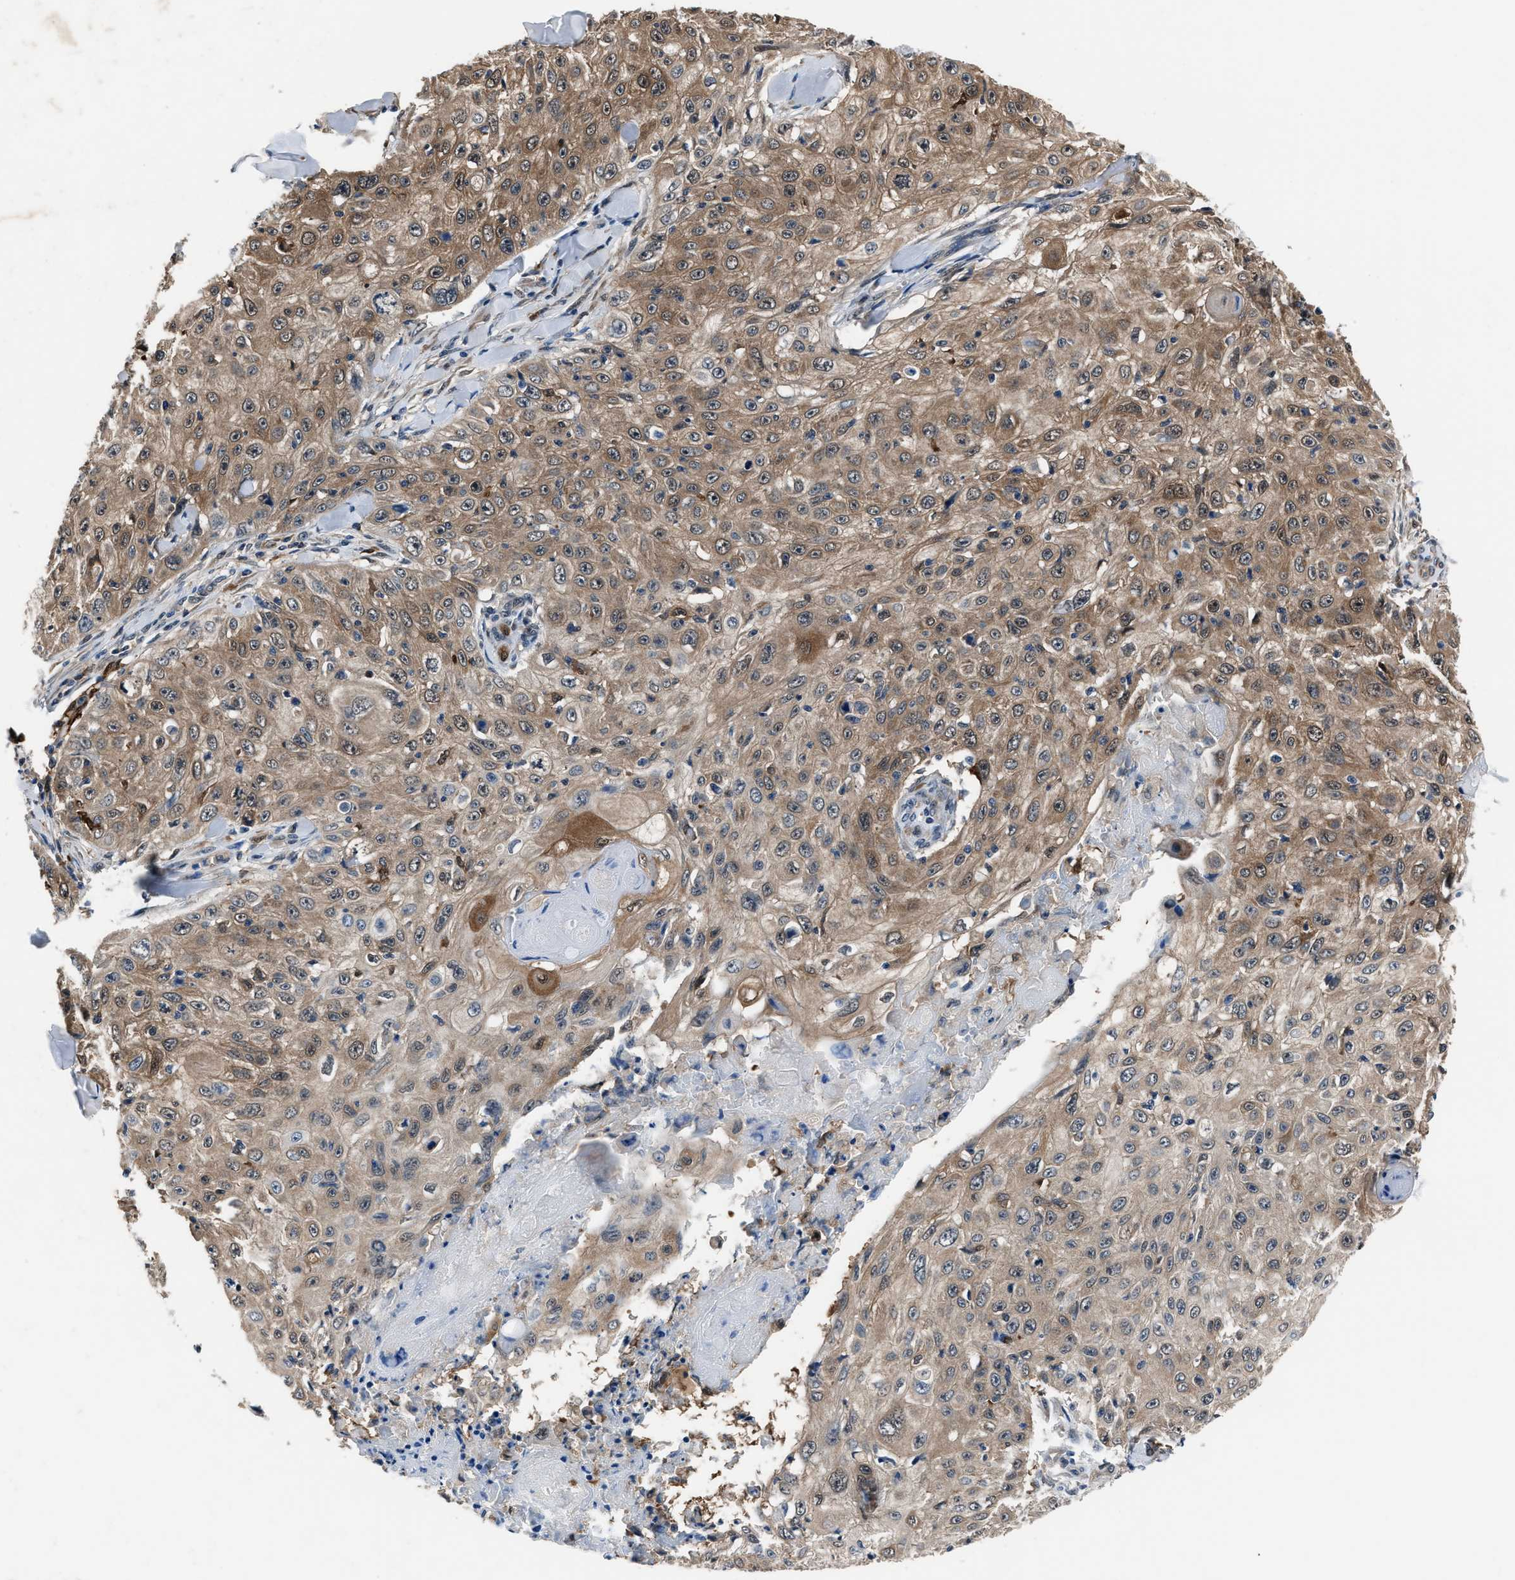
{"staining": {"intensity": "moderate", "quantity": "25%-75%", "location": "cytoplasmic/membranous"}, "tissue": "skin cancer", "cell_type": "Tumor cells", "image_type": "cancer", "snomed": [{"axis": "morphology", "description": "Squamous cell carcinoma, NOS"}, {"axis": "topography", "description": "Skin"}], "caption": "Immunohistochemical staining of skin squamous cell carcinoma reveals medium levels of moderate cytoplasmic/membranous protein positivity in about 25%-75% of tumor cells.", "gene": "PPA1", "patient": {"sex": "male", "age": 86}}